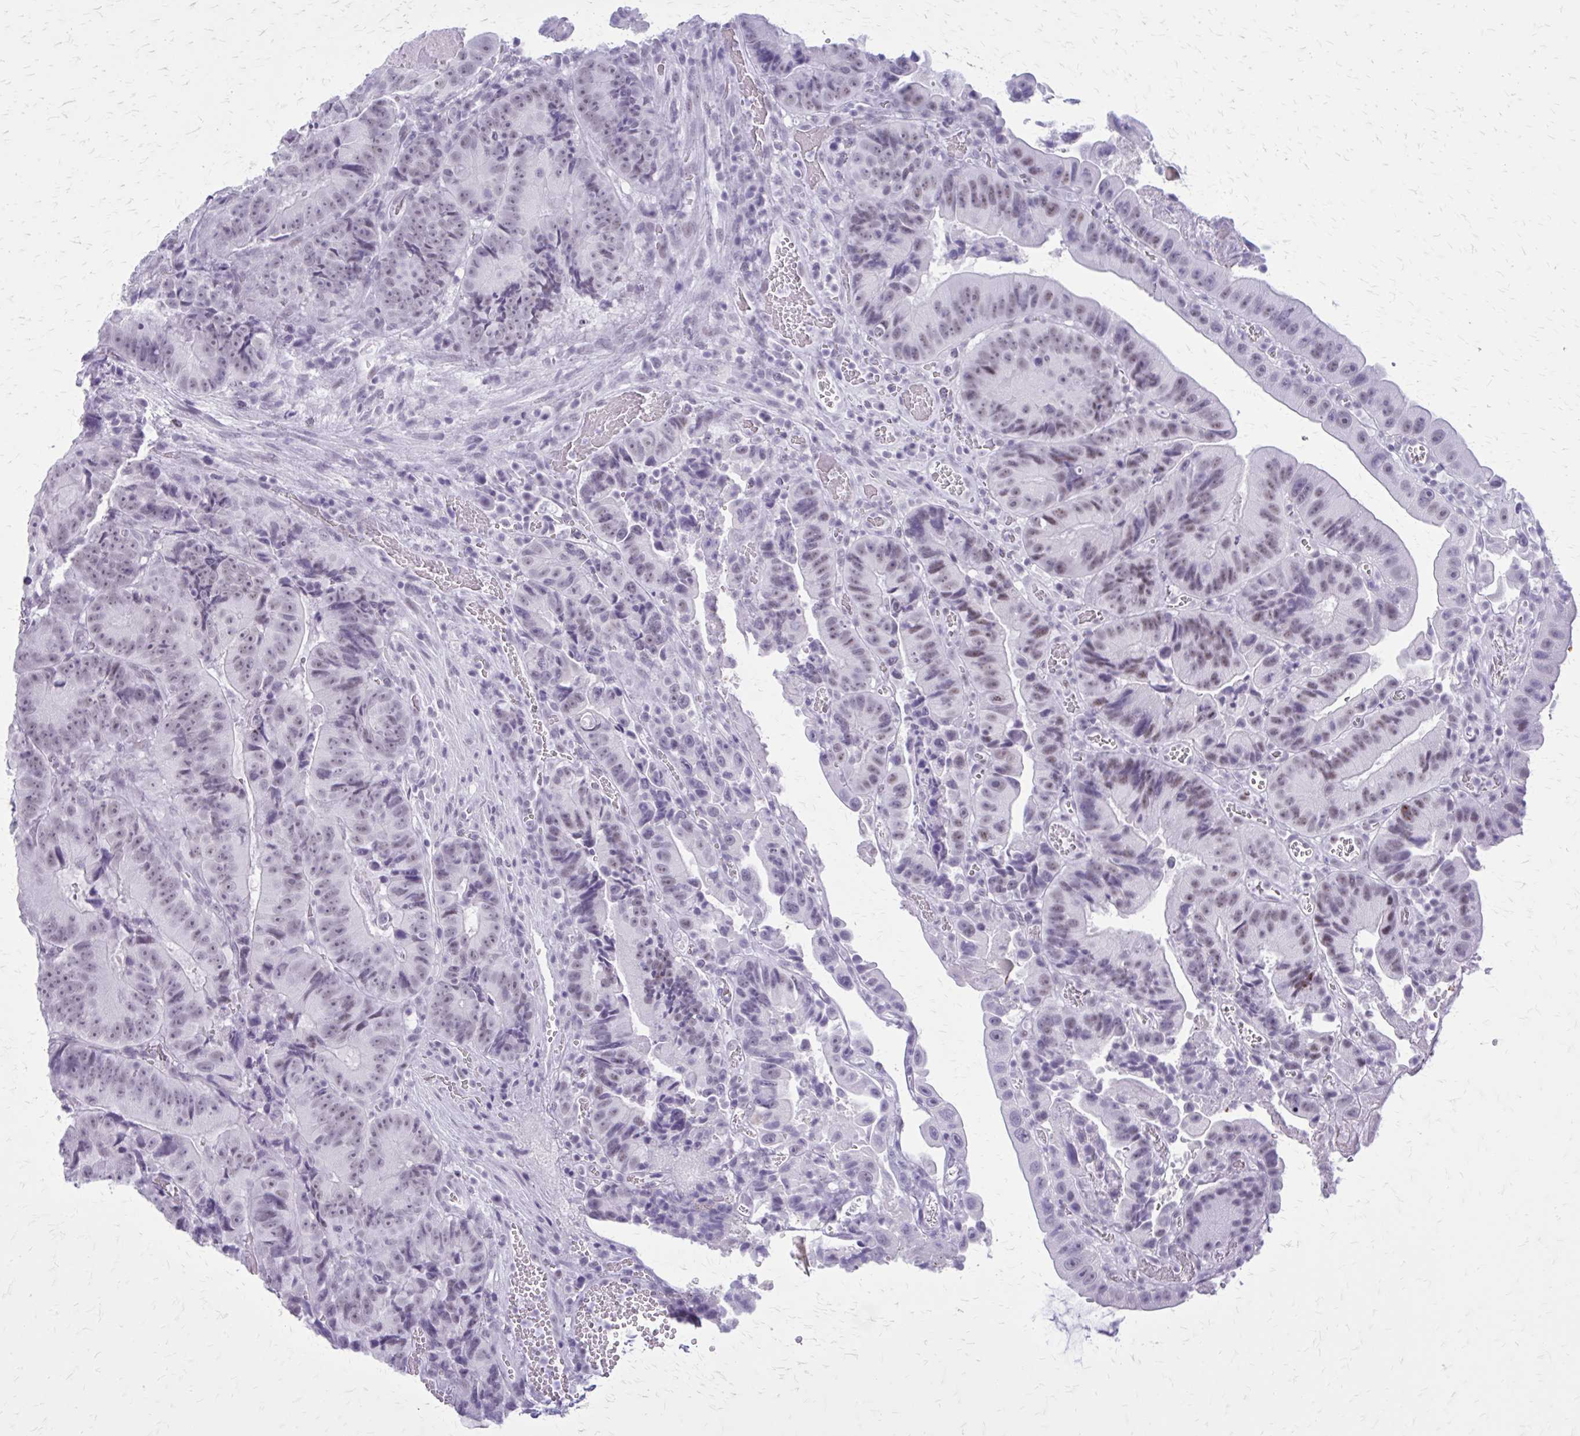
{"staining": {"intensity": "negative", "quantity": "none", "location": "none"}, "tissue": "colorectal cancer", "cell_type": "Tumor cells", "image_type": "cancer", "snomed": [{"axis": "morphology", "description": "Adenocarcinoma, NOS"}, {"axis": "topography", "description": "Colon"}], "caption": "Tumor cells show no significant protein expression in colorectal cancer (adenocarcinoma).", "gene": "GAD1", "patient": {"sex": "female", "age": 86}}